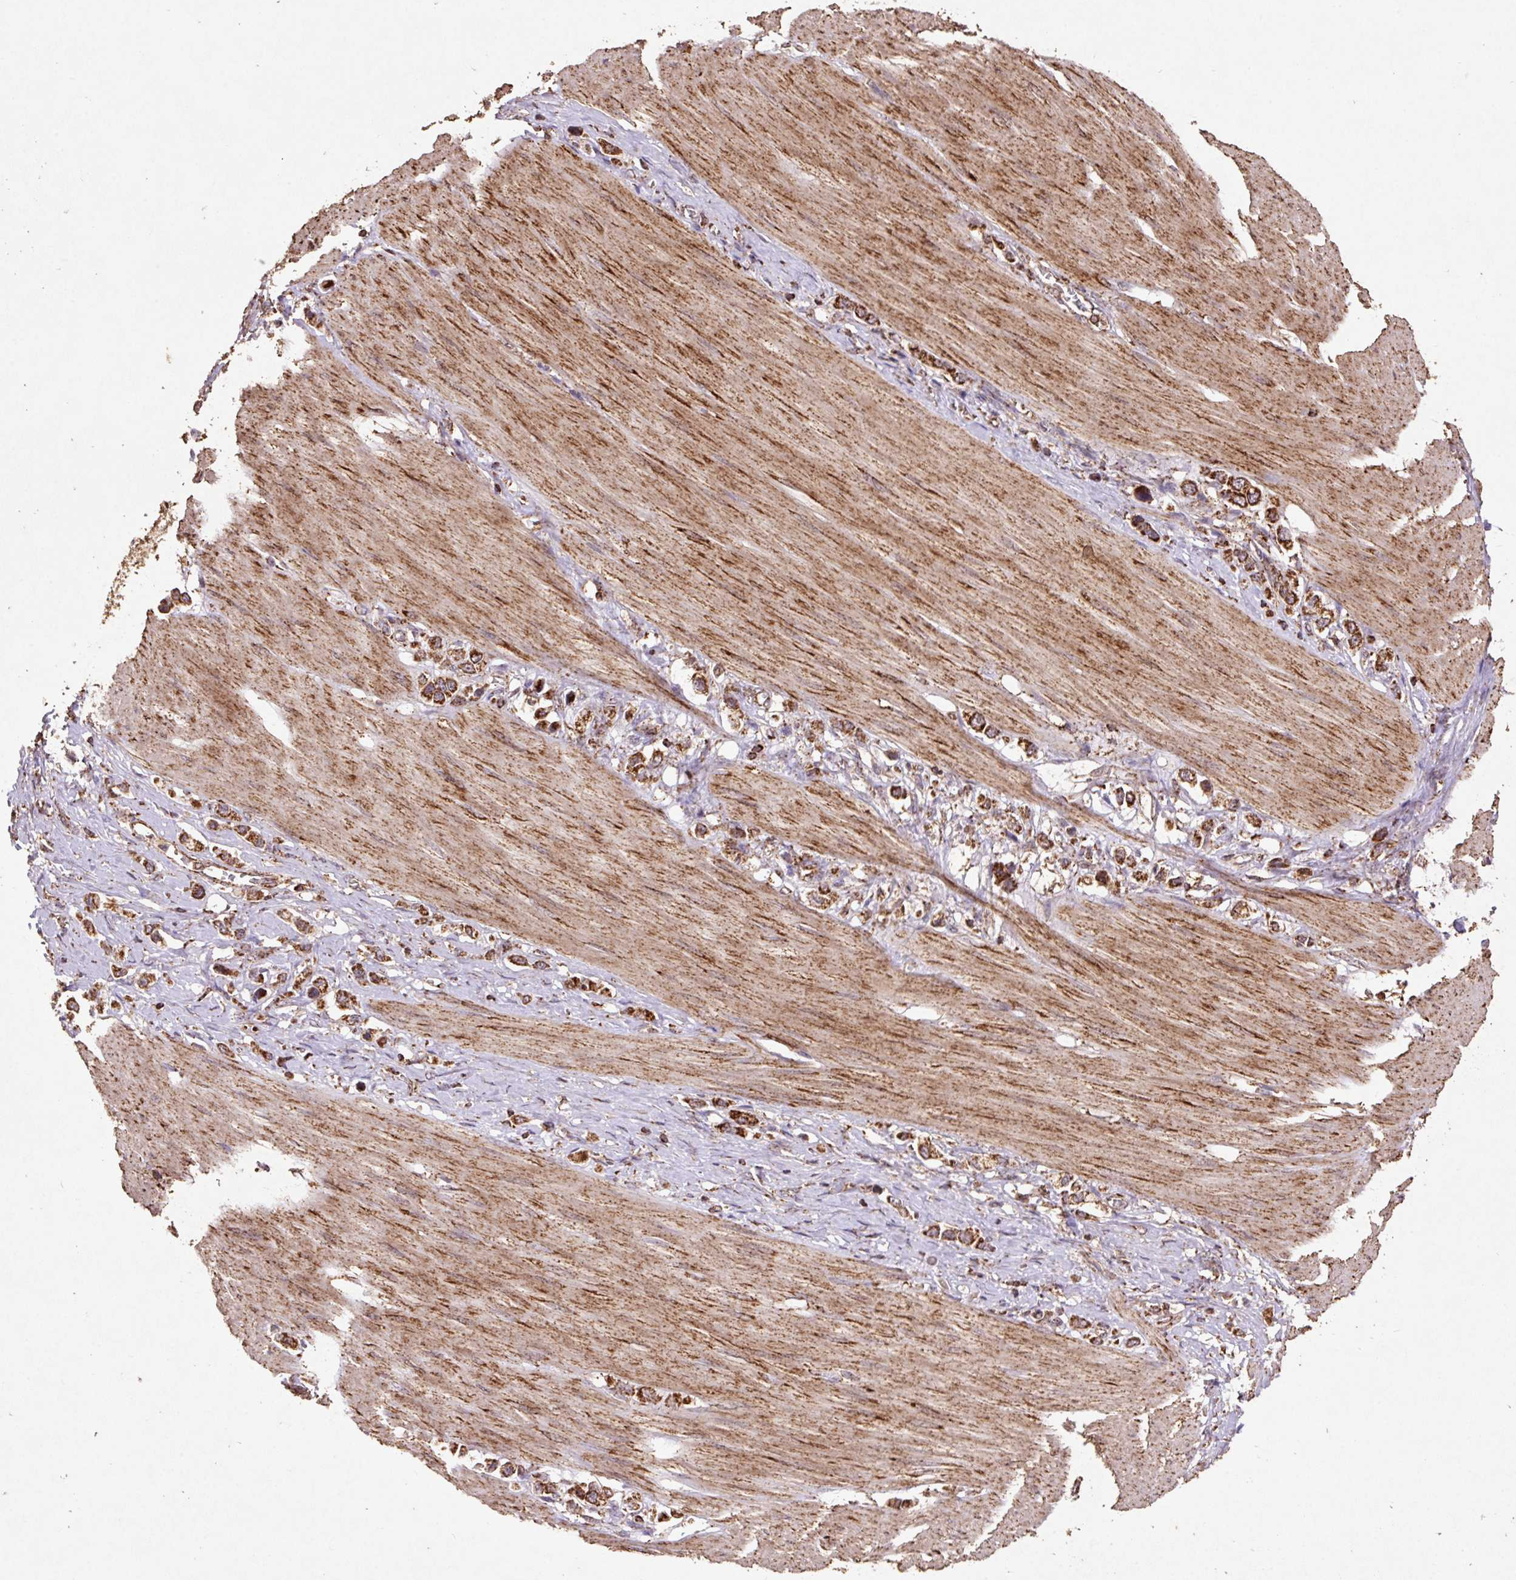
{"staining": {"intensity": "strong", "quantity": ">75%", "location": "cytoplasmic/membranous"}, "tissue": "stomach cancer", "cell_type": "Tumor cells", "image_type": "cancer", "snomed": [{"axis": "morphology", "description": "Adenocarcinoma, NOS"}, {"axis": "topography", "description": "Stomach"}], "caption": "Stomach adenocarcinoma stained with IHC demonstrates strong cytoplasmic/membranous staining in about >75% of tumor cells. (Stains: DAB in brown, nuclei in blue, Microscopy: brightfield microscopy at high magnification).", "gene": "ATP5F1A", "patient": {"sex": "female", "age": 65}}